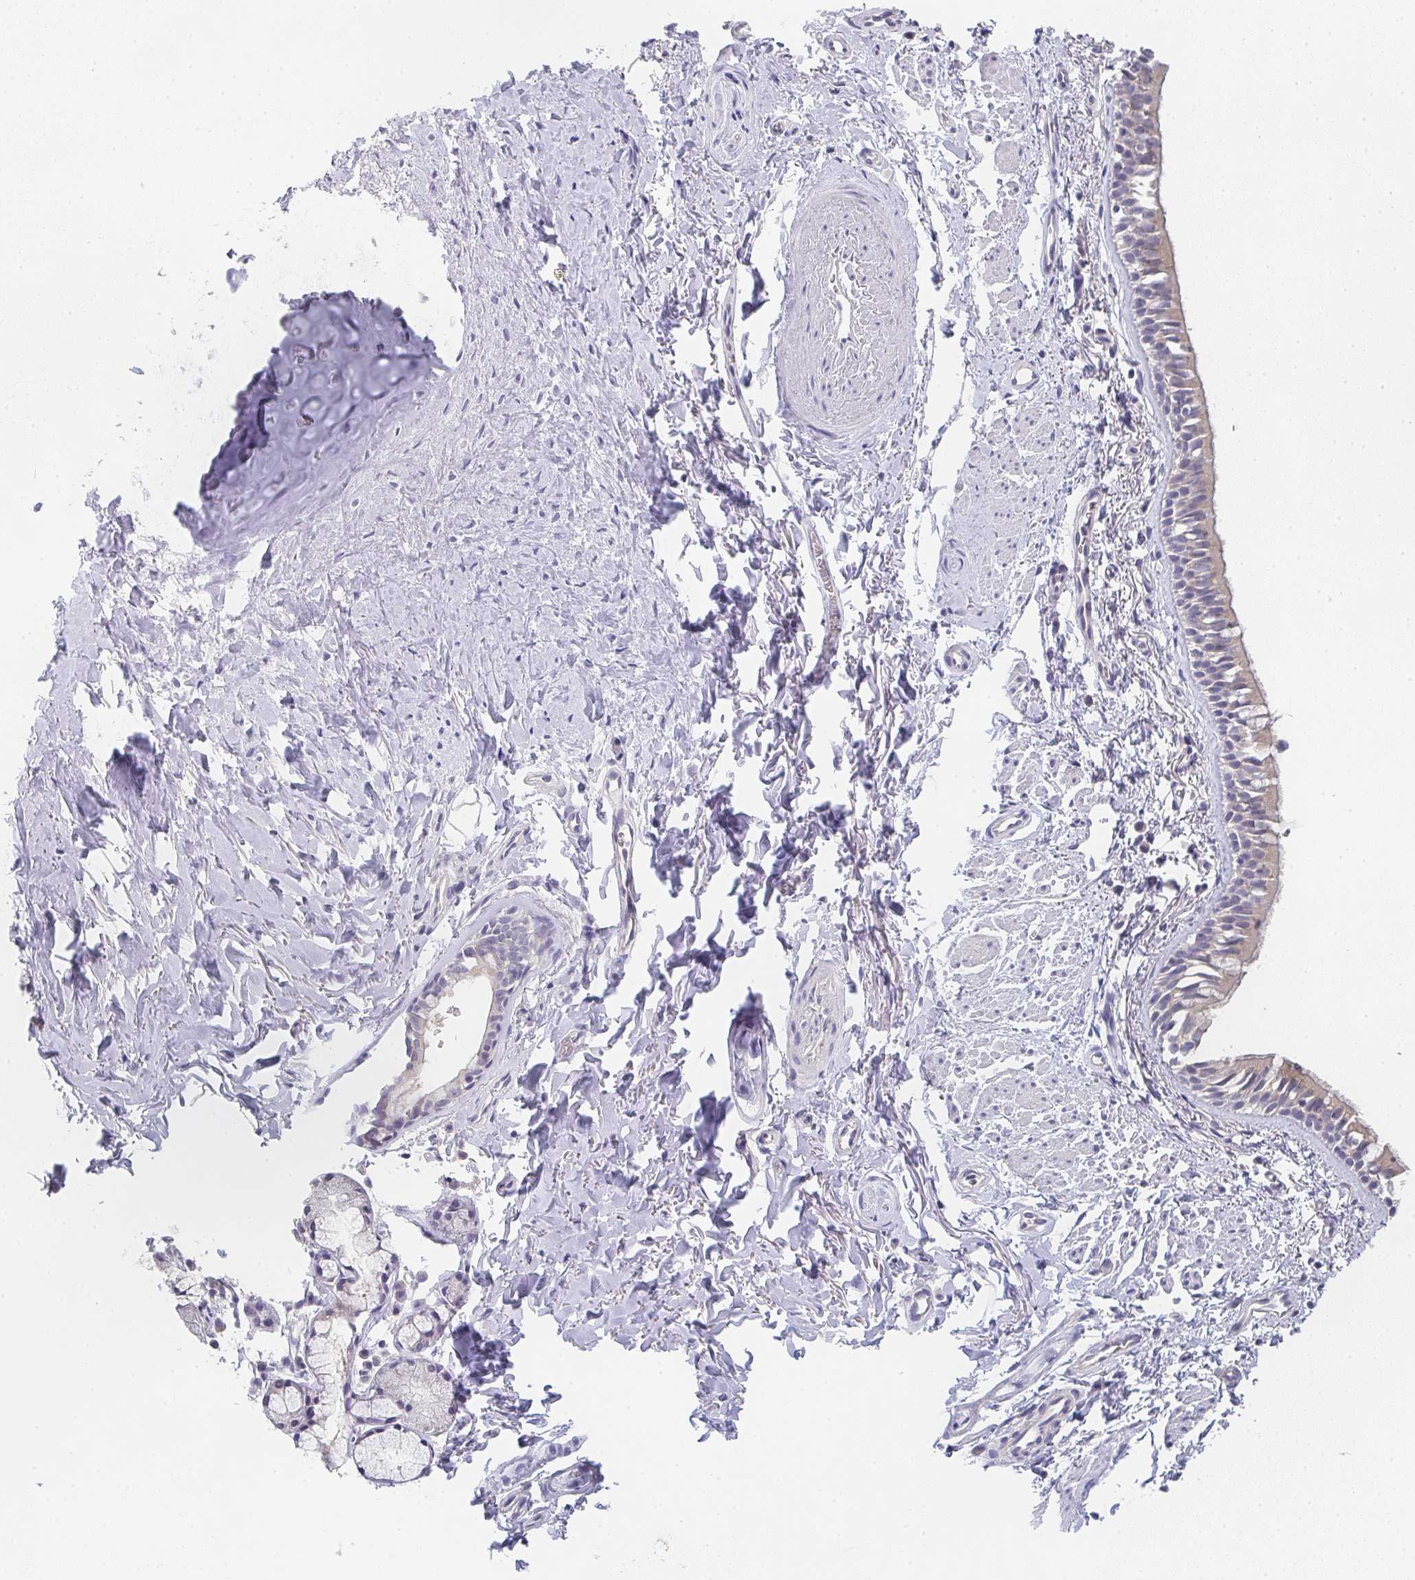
{"staining": {"intensity": "moderate", "quantity": "<25%", "location": "cytoplasmic/membranous"}, "tissue": "bronchus", "cell_type": "Respiratory epithelial cells", "image_type": "normal", "snomed": [{"axis": "morphology", "description": "Normal tissue, NOS"}, {"axis": "topography", "description": "Lymph node"}, {"axis": "topography", "description": "Cartilage tissue"}, {"axis": "topography", "description": "Bronchus"}], "caption": "Immunohistochemical staining of unremarkable human bronchus displays <25% levels of moderate cytoplasmic/membranous protein staining in about <25% of respiratory epithelial cells. (DAB IHC, brown staining for protein, blue staining for nuclei).", "gene": "CHMP5", "patient": {"sex": "female", "age": 70}}